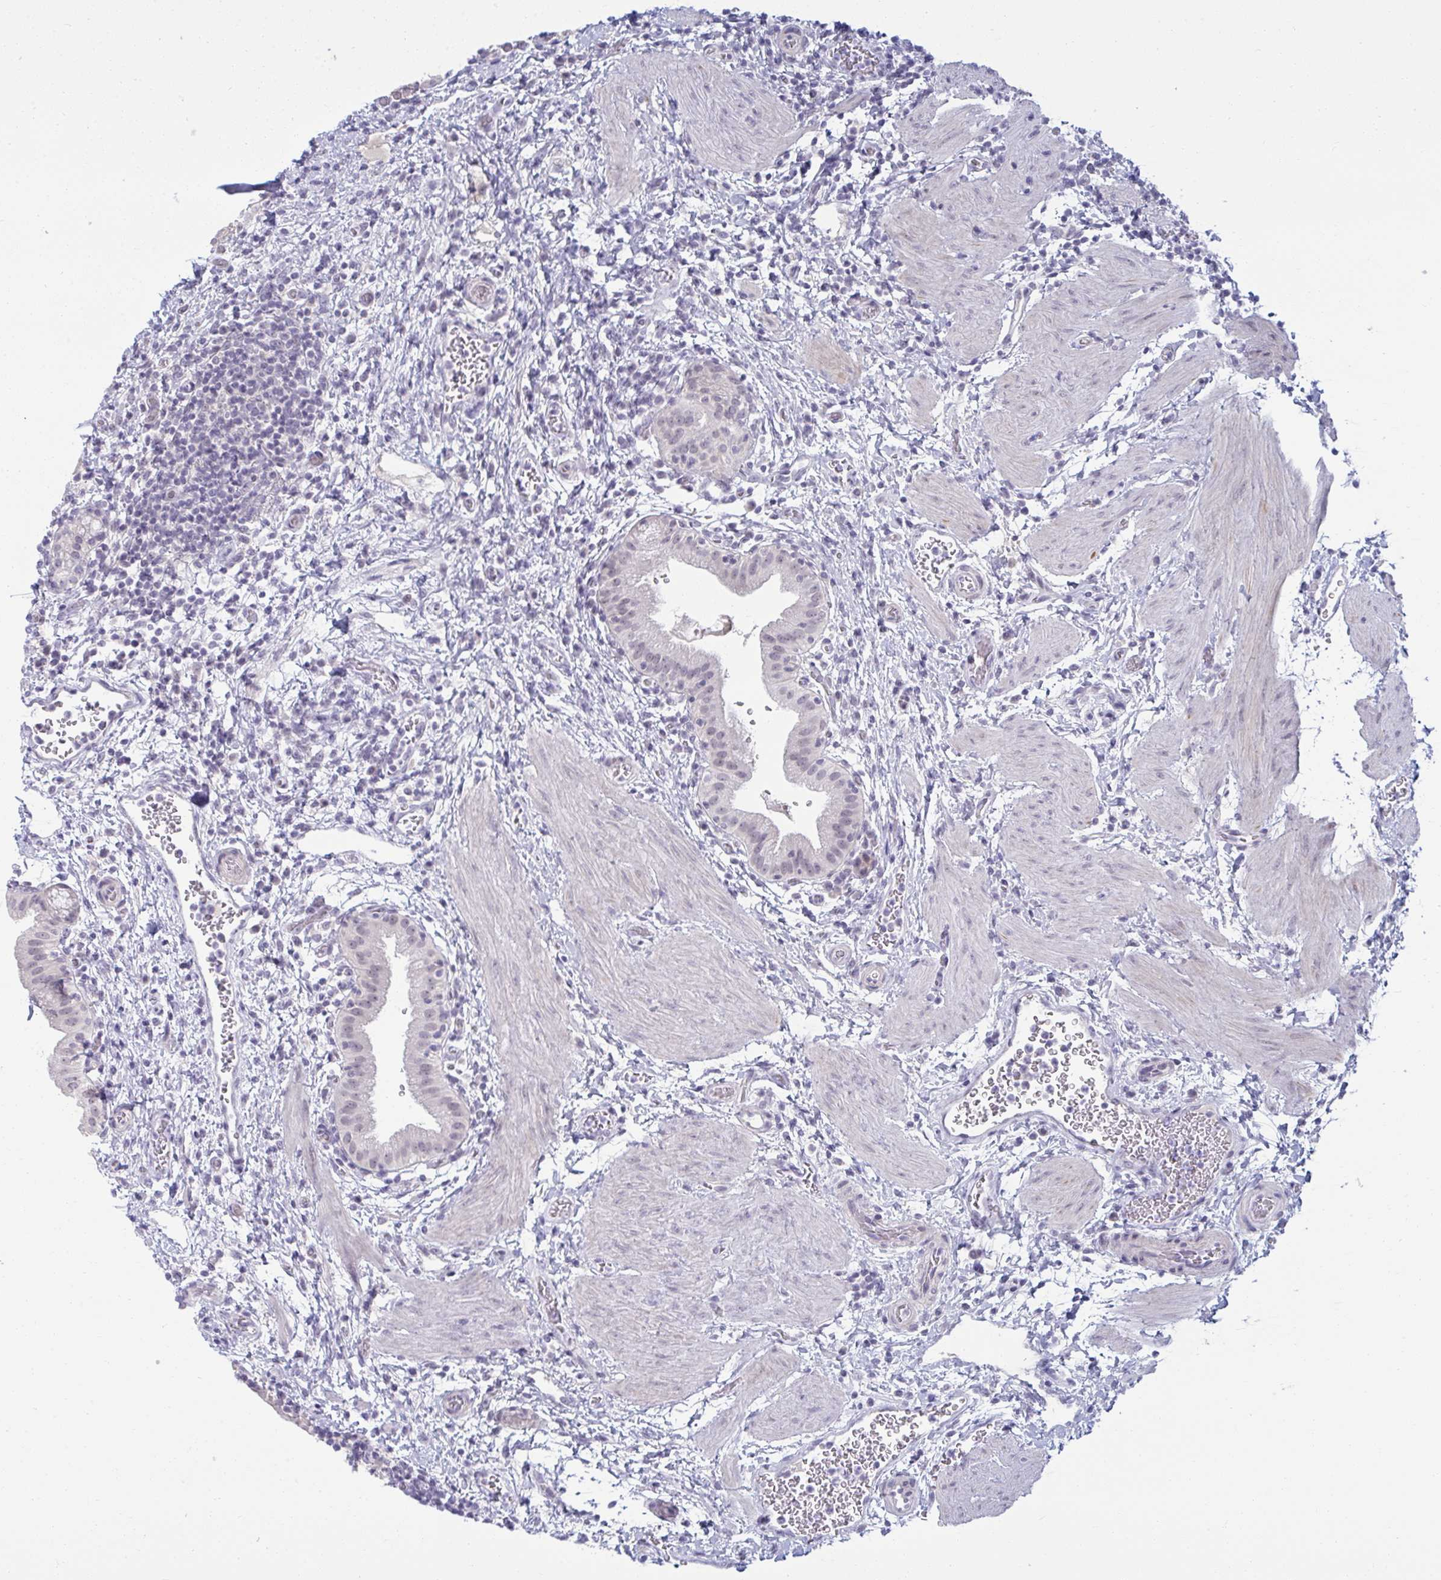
{"staining": {"intensity": "negative", "quantity": "none", "location": "none"}, "tissue": "gallbladder", "cell_type": "Glandular cells", "image_type": "normal", "snomed": [{"axis": "morphology", "description": "Normal tissue, NOS"}, {"axis": "topography", "description": "Gallbladder"}], "caption": "Glandular cells show no significant staining in normal gallbladder. (DAB (3,3'-diaminobenzidine) immunohistochemistry (IHC) with hematoxylin counter stain).", "gene": "RNASEH1", "patient": {"sex": "male", "age": 26}}